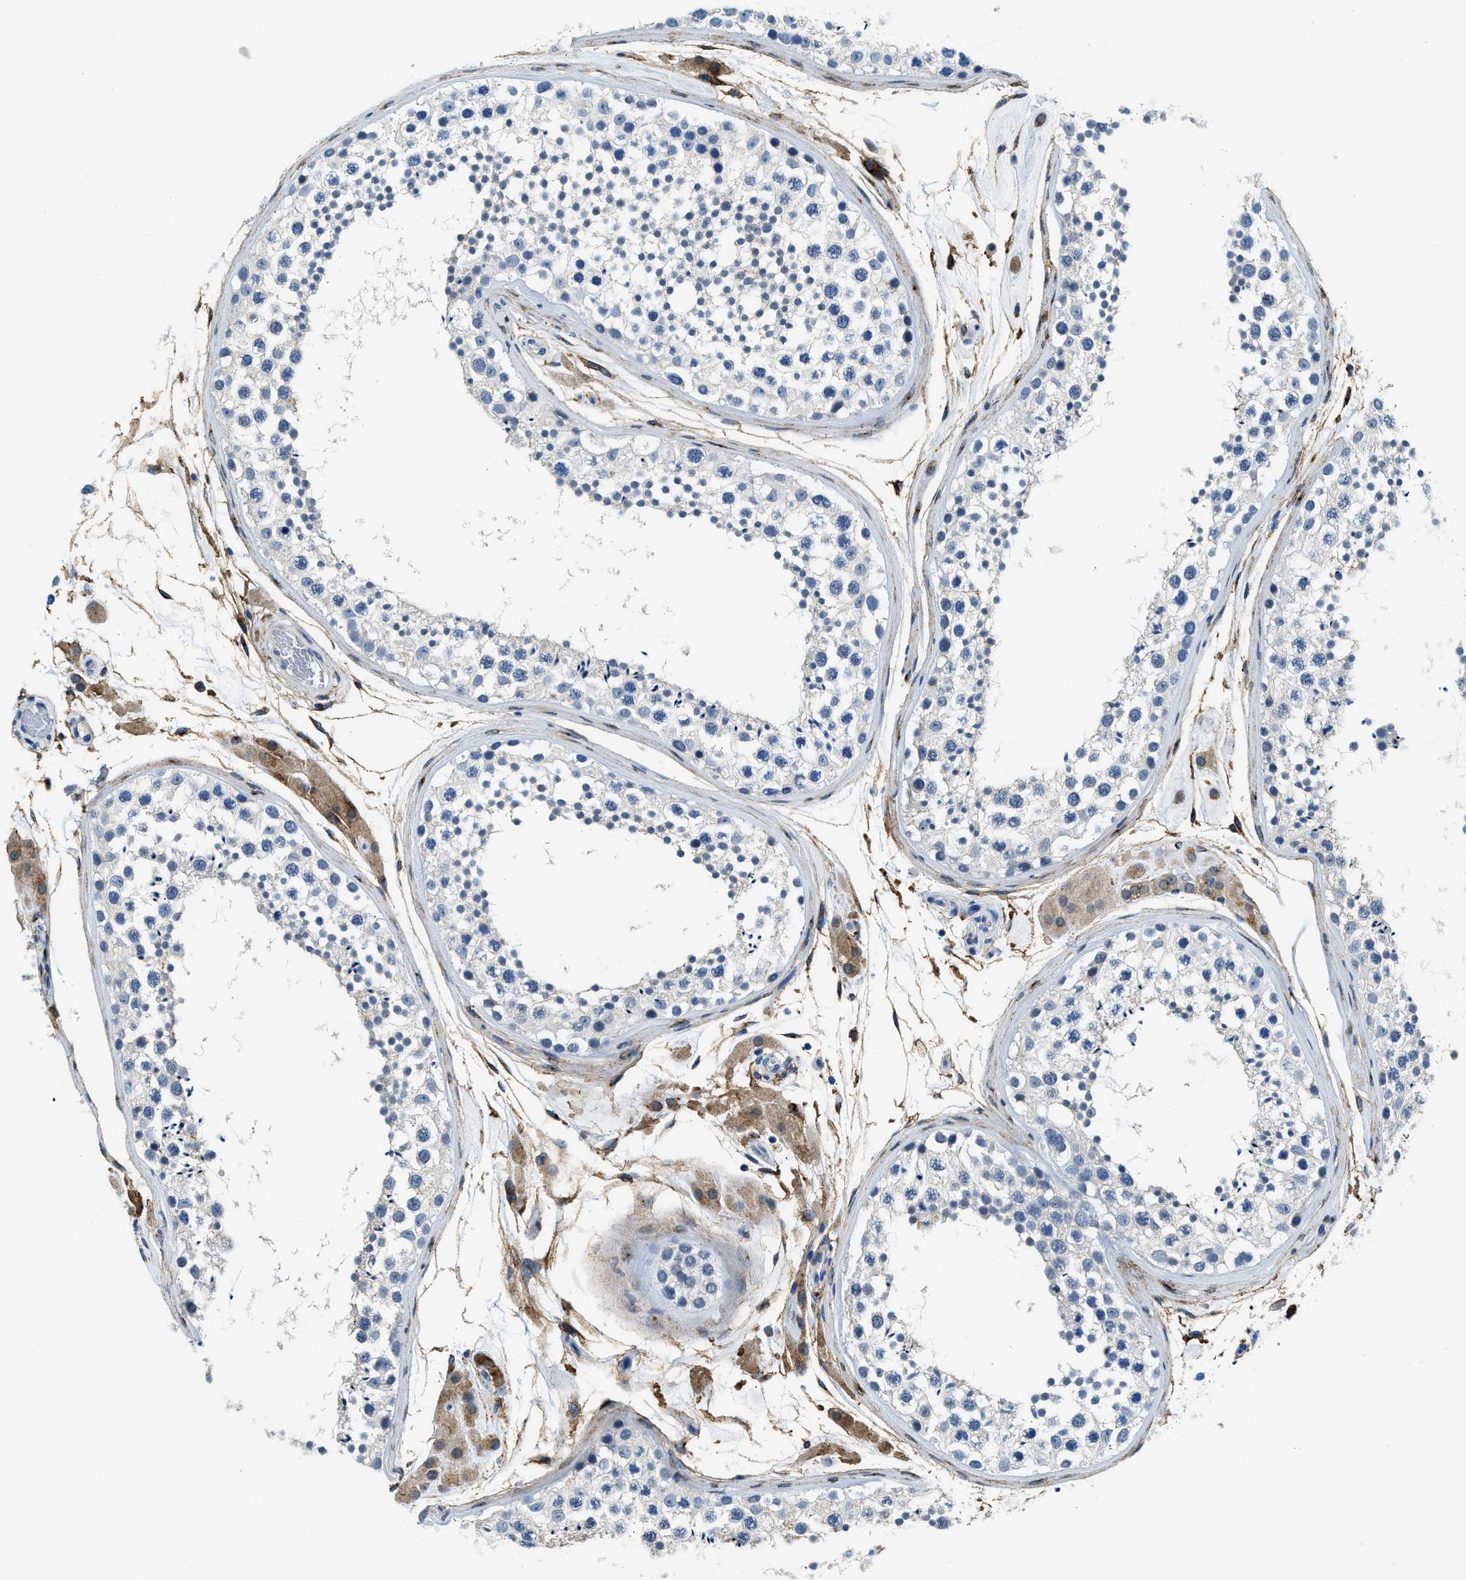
{"staining": {"intensity": "negative", "quantity": "none", "location": "none"}, "tissue": "testis", "cell_type": "Cells in seminiferous ducts", "image_type": "normal", "snomed": [{"axis": "morphology", "description": "Normal tissue, NOS"}, {"axis": "topography", "description": "Testis"}], "caption": "Protein analysis of normal testis demonstrates no significant staining in cells in seminiferous ducts.", "gene": "LRP1", "patient": {"sex": "male", "age": 46}}